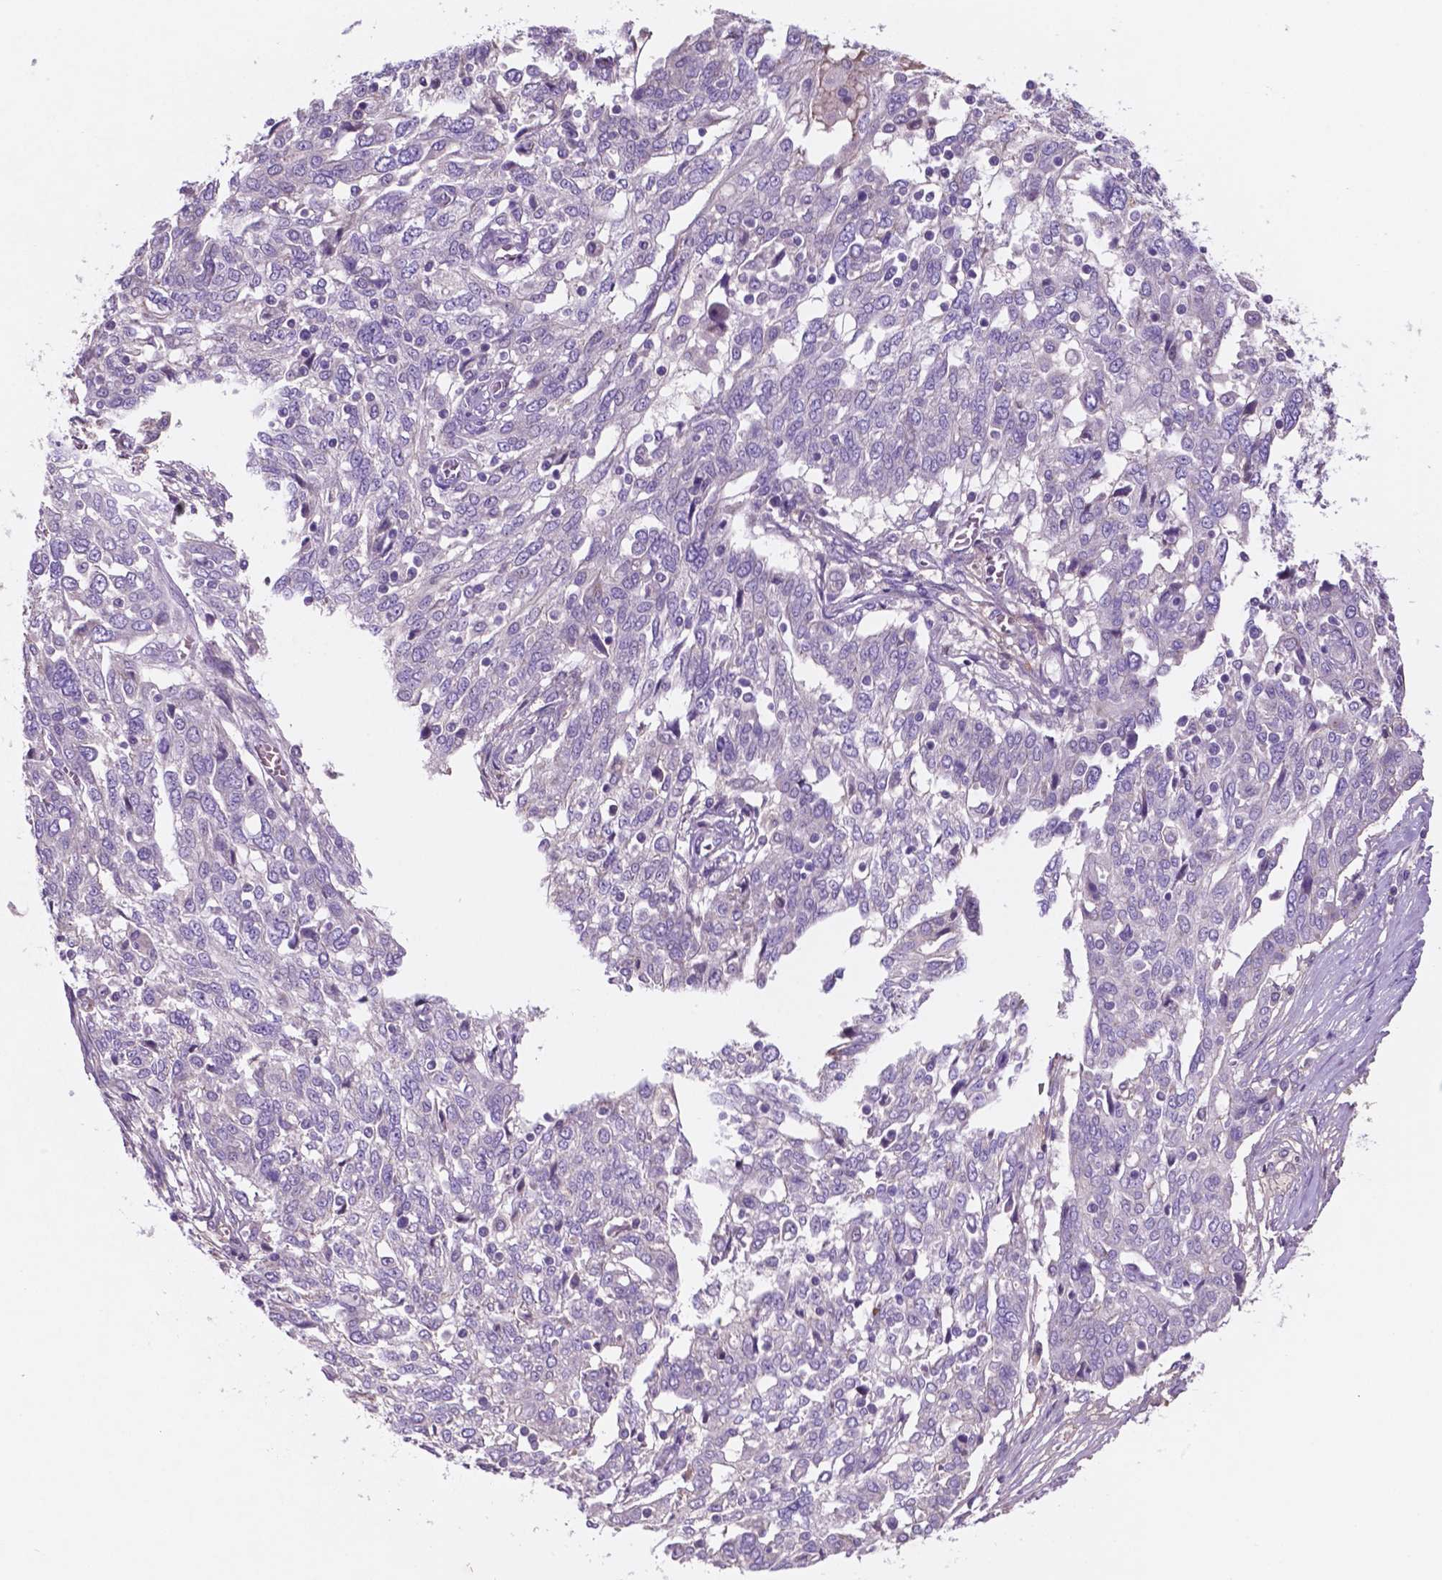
{"staining": {"intensity": "negative", "quantity": "none", "location": "none"}, "tissue": "ovarian cancer", "cell_type": "Tumor cells", "image_type": "cancer", "snomed": [{"axis": "morphology", "description": "Cystadenocarcinoma, serous, NOS"}, {"axis": "topography", "description": "Ovary"}], "caption": "Immunohistochemistry (IHC) of ovarian cancer exhibits no positivity in tumor cells. (Immunohistochemistry (IHC), brightfield microscopy, high magnification).", "gene": "MKRN2OS", "patient": {"sex": "female", "age": 67}}